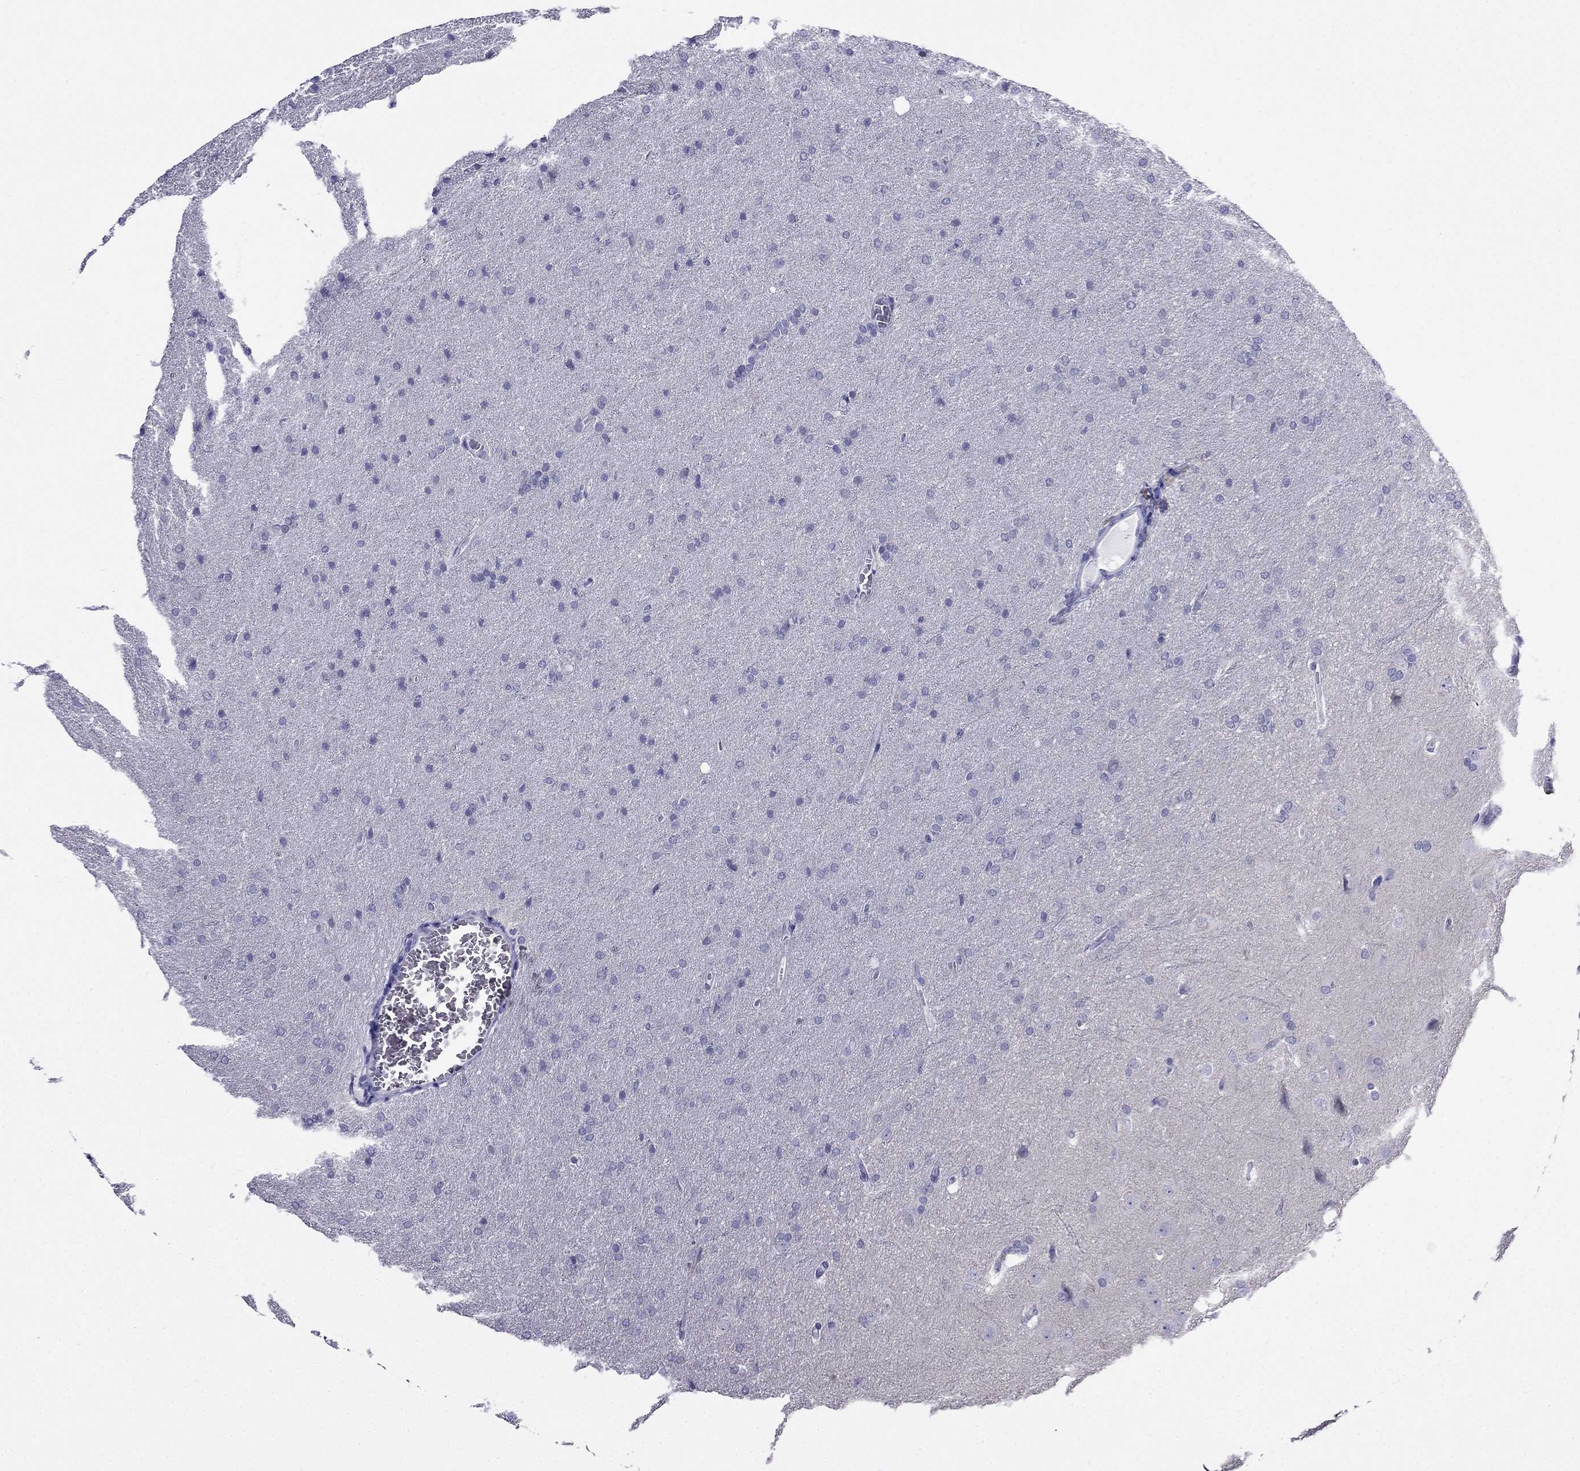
{"staining": {"intensity": "negative", "quantity": "none", "location": "none"}, "tissue": "glioma", "cell_type": "Tumor cells", "image_type": "cancer", "snomed": [{"axis": "morphology", "description": "Glioma, malignant, Low grade"}, {"axis": "topography", "description": "Brain"}], "caption": "This is a micrograph of IHC staining of glioma, which shows no expression in tumor cells. (DAB (3,3'-diaminobenzidine) IHC visualized using brightfield microscopy, high magnification).", "gene": "MGP", "patient": {"sex": "female", "age": 32}}